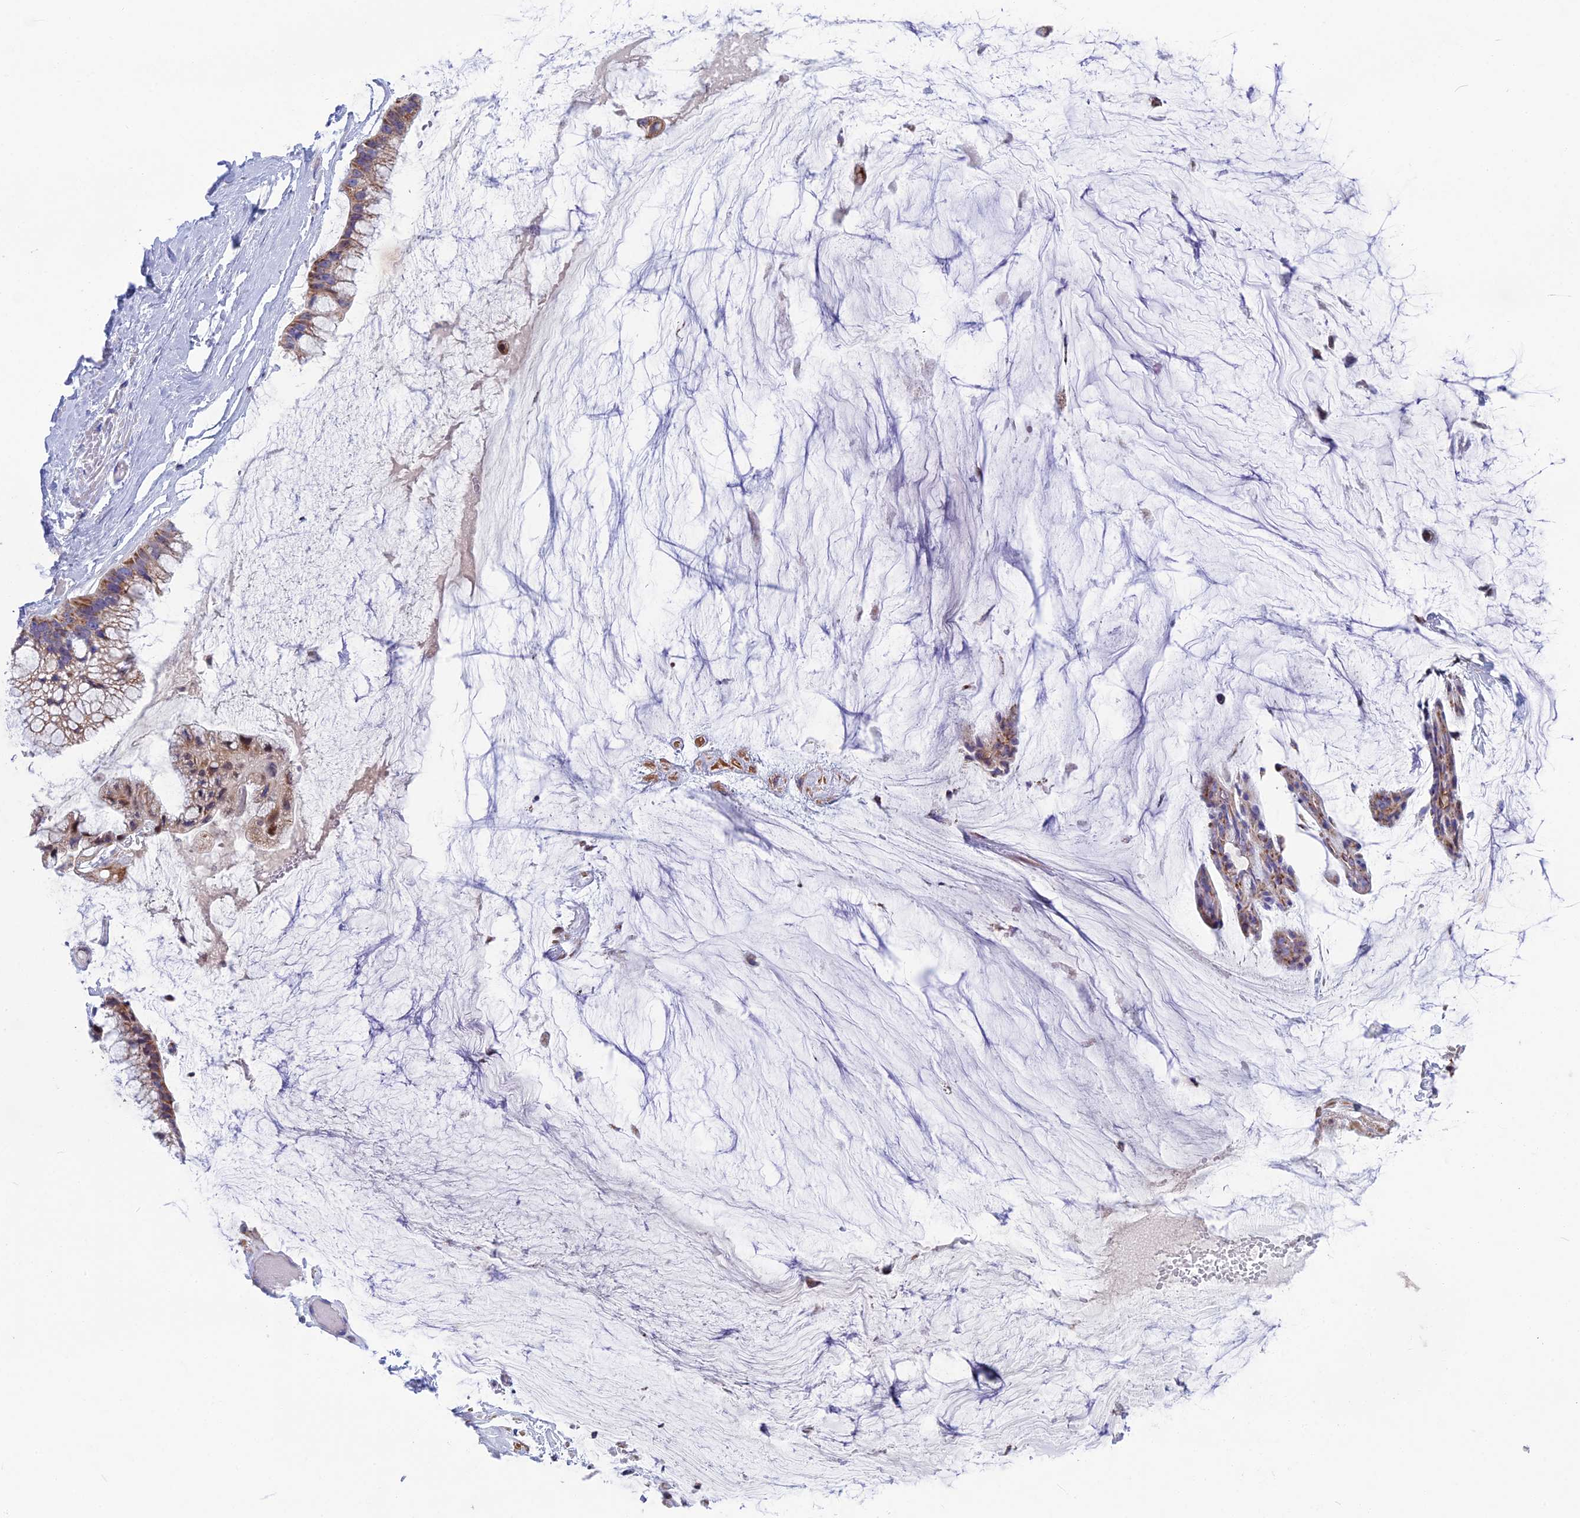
{"staining": {"intensity": "moderate", "quantity": ">75%", "location": "cytoplasmic/membranous"}, "tissue": "ovarian cancer", "cell_type": "Tumor cells", "image_type": "cancer", "snomed": [{"axis": "morphology", "description": "Cystadenocarcinoma, mucinous, NOS"}, {"axis": "topography", "description": "Ovary"}], "caption": "Moderate cytoplasmic/membranous positivity is present in approximately >75% of tumor cells in ovarian cancer.", "gene": "CS", "patient": {"sex": "female", "age": 39}}